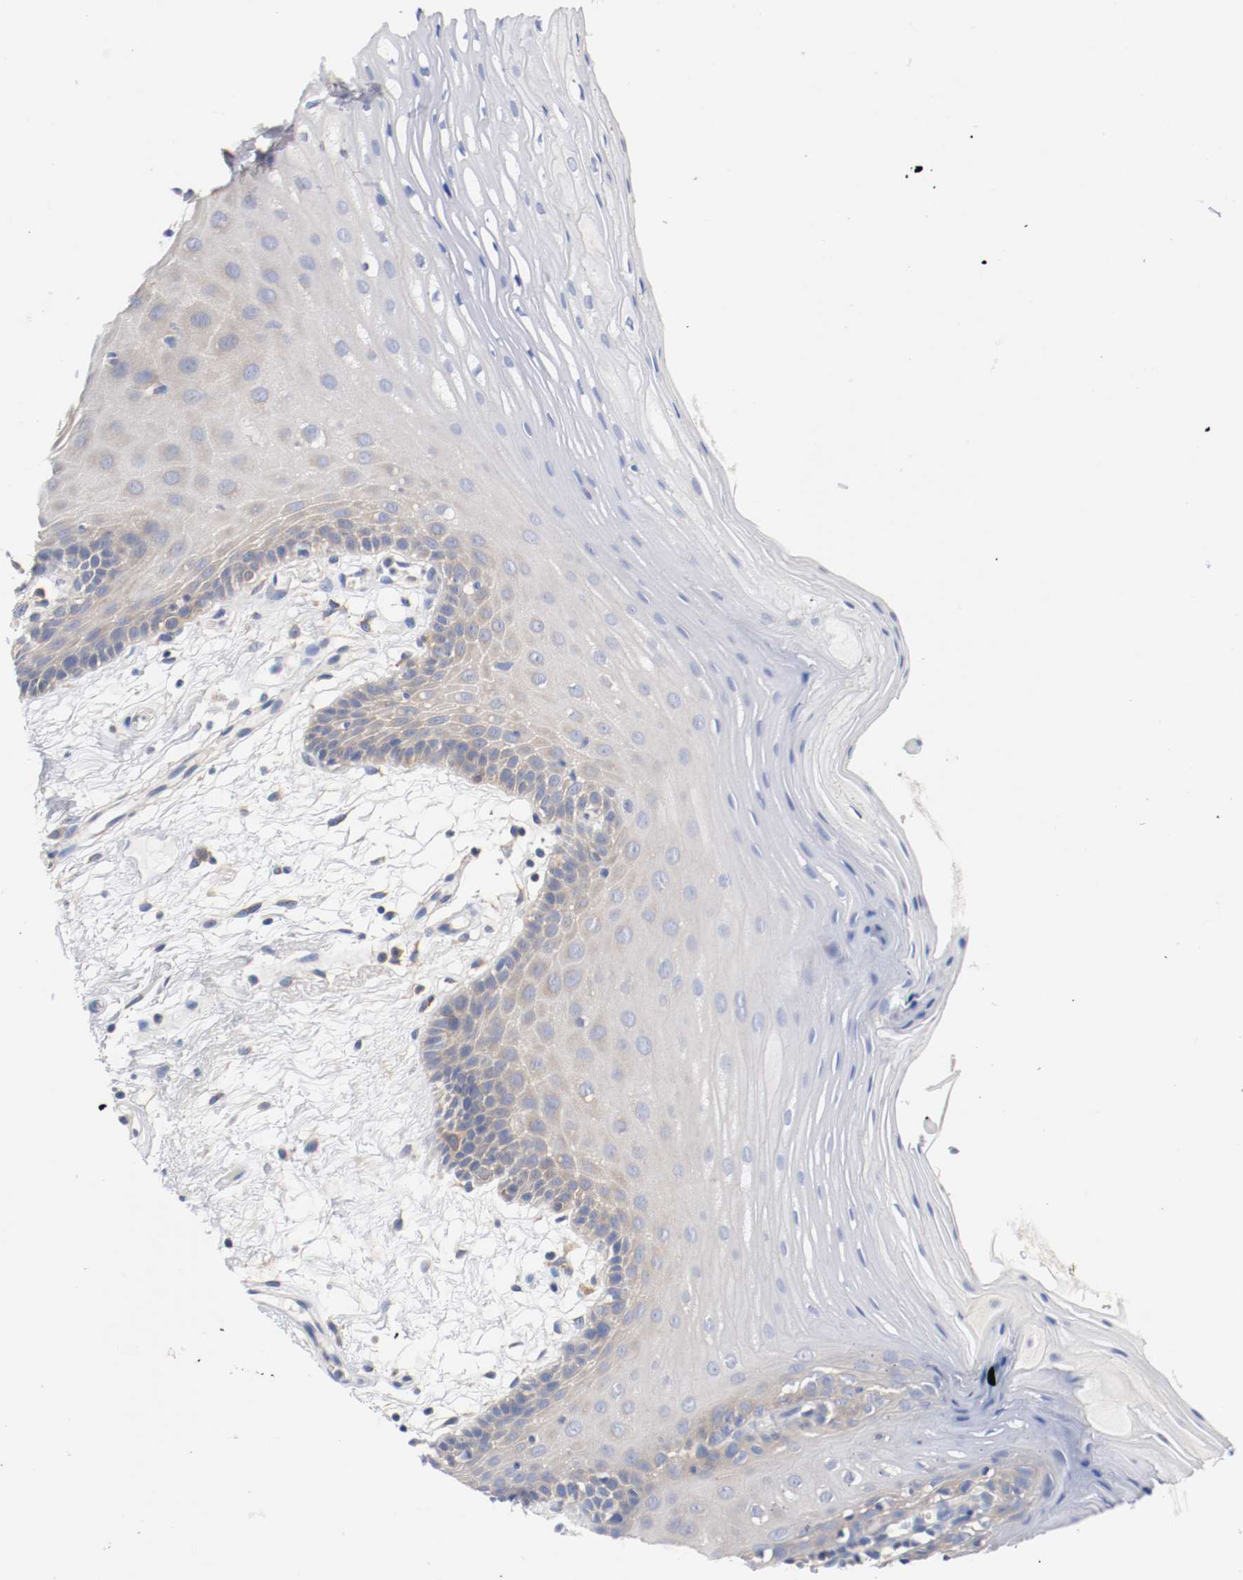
{"staining": {"intensity": "weak", "quantity": "25%-75%", "location": "cytoplasmic/membranous"}, "tissue": "oral mucosa", "cell_type": "Squamous epithelial cells", "image_type": "normal", "snomed": [{"axis": "morphology", "description": "Normal tissue, NOS"}, {"axis": "morphology", "description": "Squamous cell carcinoma, NOS"}, {"axis": "topography", "description": "Skeletal muscle"}, {"axis": "topography", "description": "Oral tissue"}, {"axis": "topography", "description": "Head-Neck"}], "caption": "IHC (DAB) staining of normal oral mucosa shows weak cytoplasmic/membranous protein positivity in about 25%-75% of squamous epithelial cells. The staining was performed using DAB (3,3'-diaminobenzidine) to visualize the protein expression in brown, while the nuclei were stained in blue with hematoxylin (Magnification: 20x).", "gene": "HGS", "patient": {"sex": "male", "age": 71}}